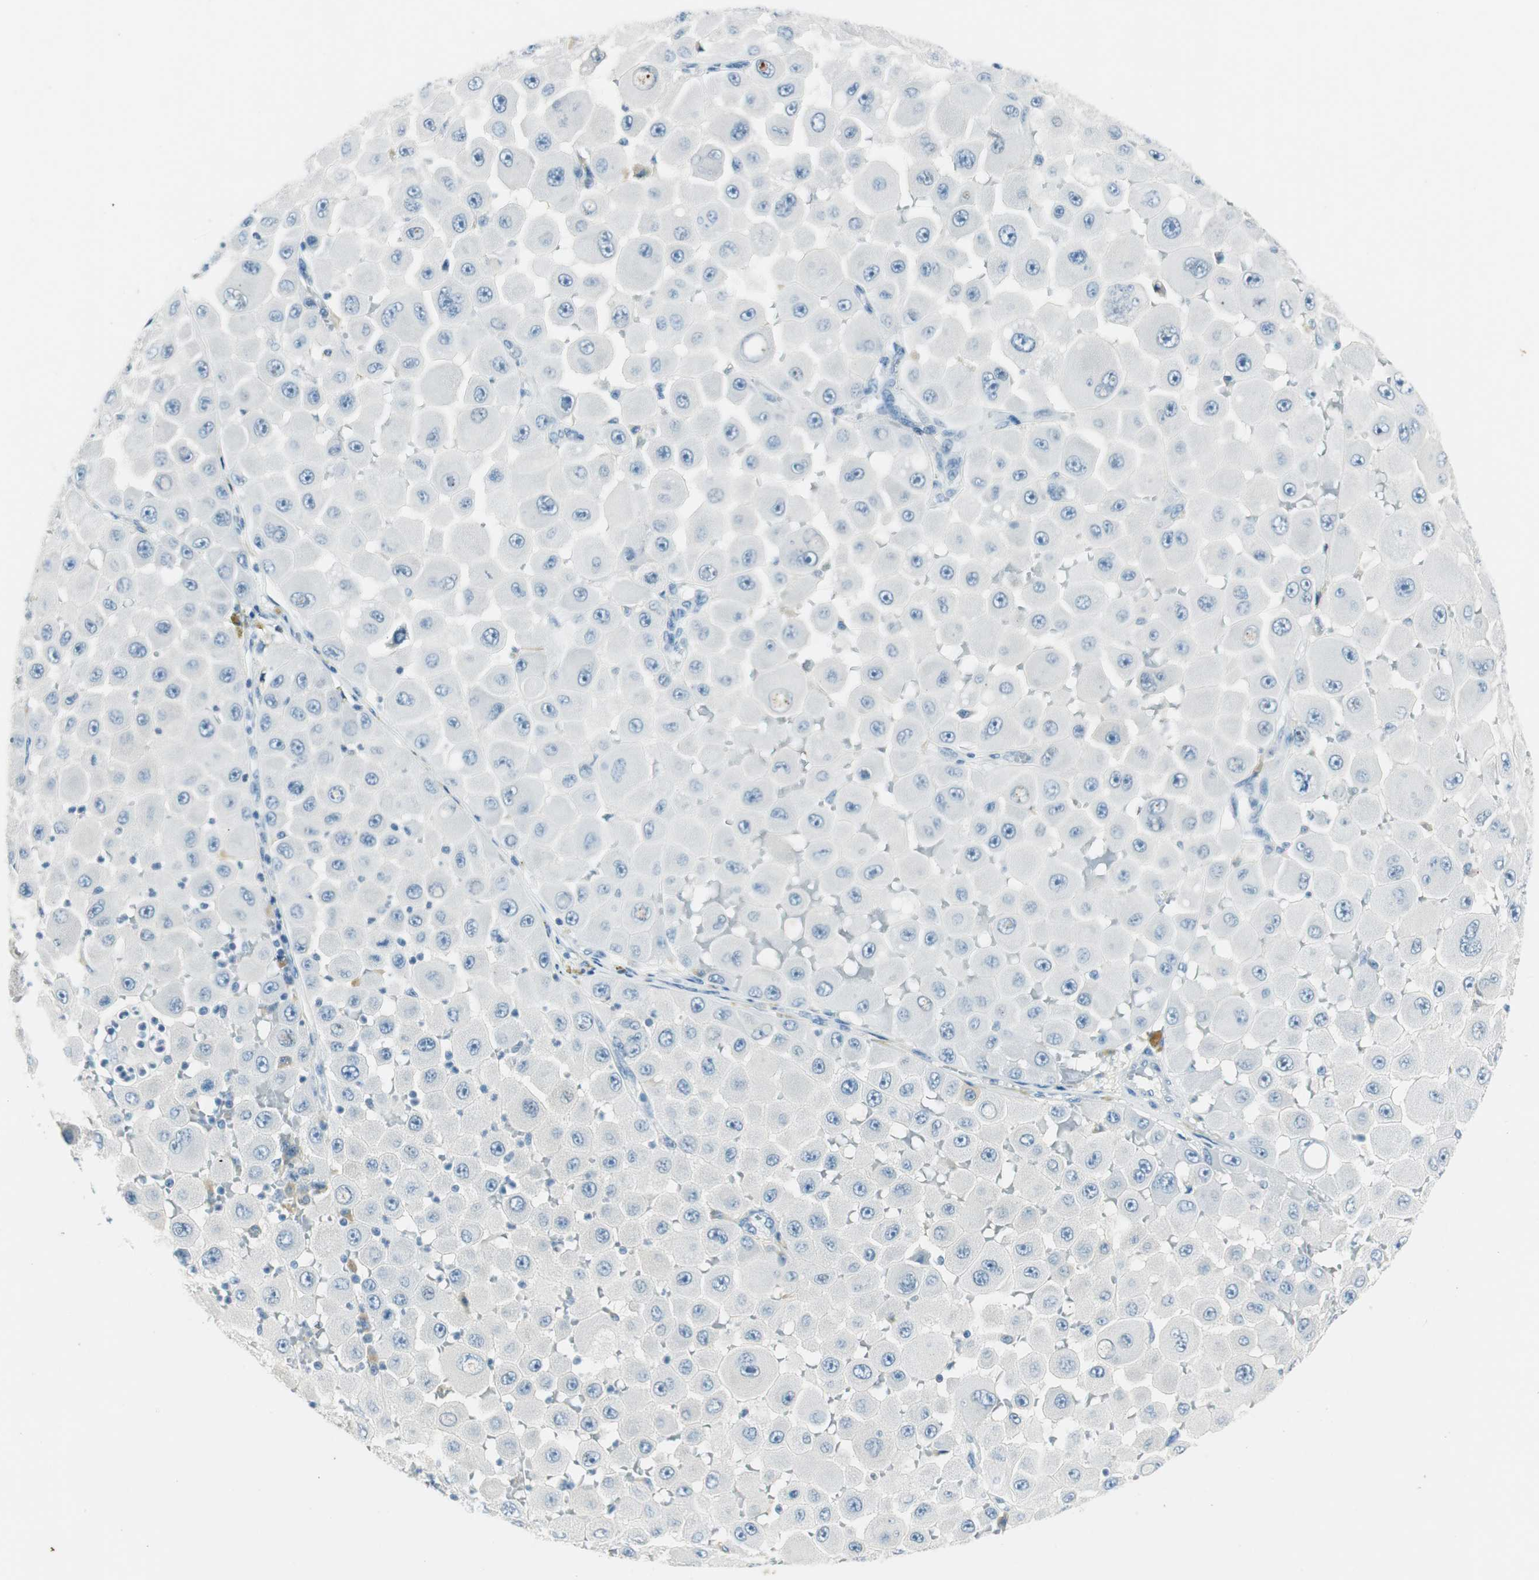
{"staining": {"intensity": "negative", "quantity": "none", "location": "none"}, "tissue": "melanoma", "cell_type": "Tumor cells", "image_type": "cancer", "snomed": [{"axis": "morphology", "description": "Malignant melanoma, NOS"}, {"axis": "topography", "description": "Skin"}], "caption": "DAB immunohistochemical staining of melanoma reveals no significant positivity in tumor cells. (DAB (3,3'-diaminobenzidine) IHC, high magnification).", "gene": "GNAO1", "patient": {"sex": "female", "age": 81}}